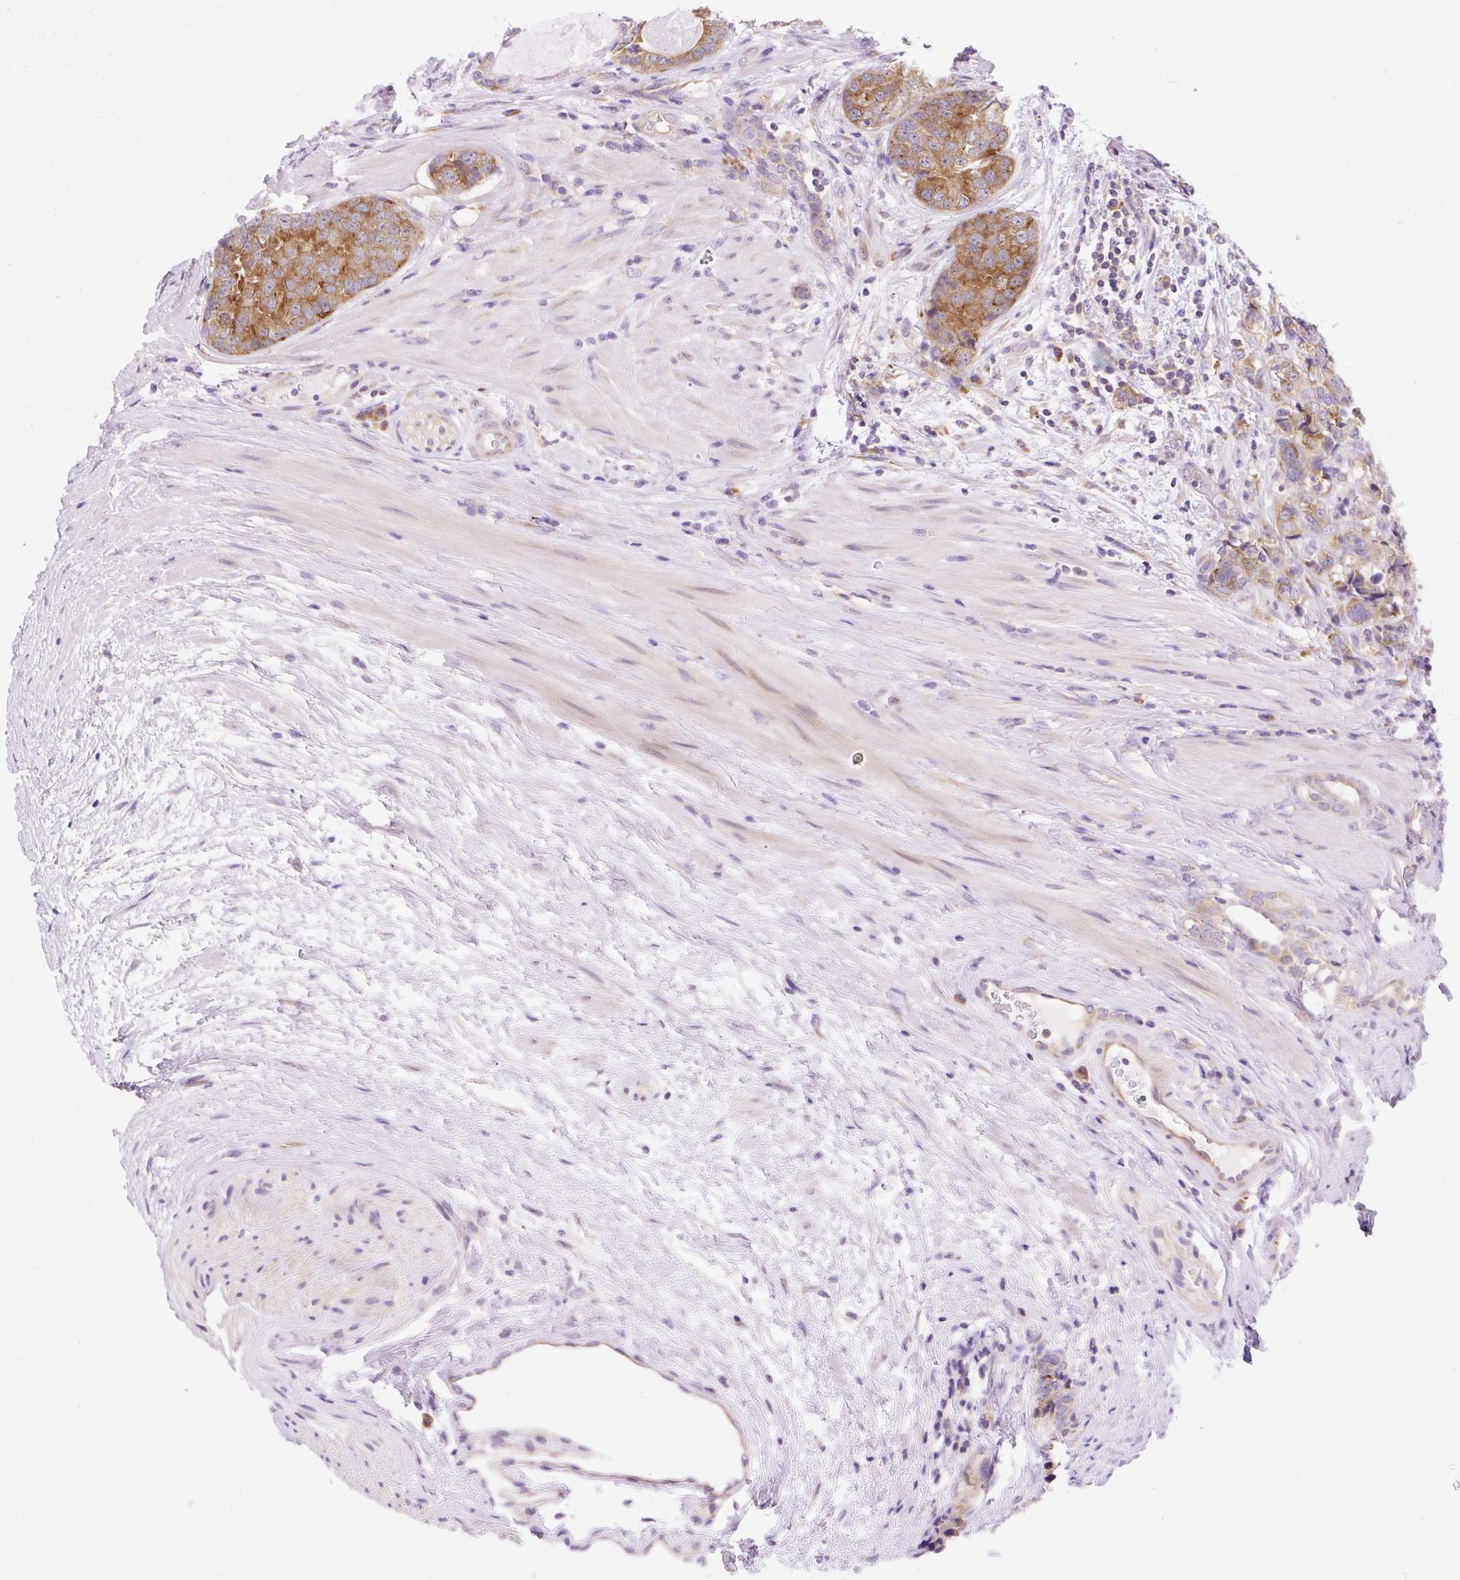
{"staining": {"intensity": "moderate", "quantity": ">75%", "location": "cytoplasmic/membranous"}, "tissue": "prostate cancer", "cell_type": "Tumor cells", "image_type": "cancer", "snomed": [{"axis": "morphology", "description": "Adenocarcinoma, High grade"}, {"axis": "topography", "description": "Prostate"}], "caption": "The immunohistochemical stain highlights moderate cytoplasmic/membranous staining in tumor cells of prostate high-grade adenocarcinoma tissue. (Brightfield microscopy of DAB IHC at high magnification).", "gene": "GPR45", "patient": {"sex": "male", "age": 68}}